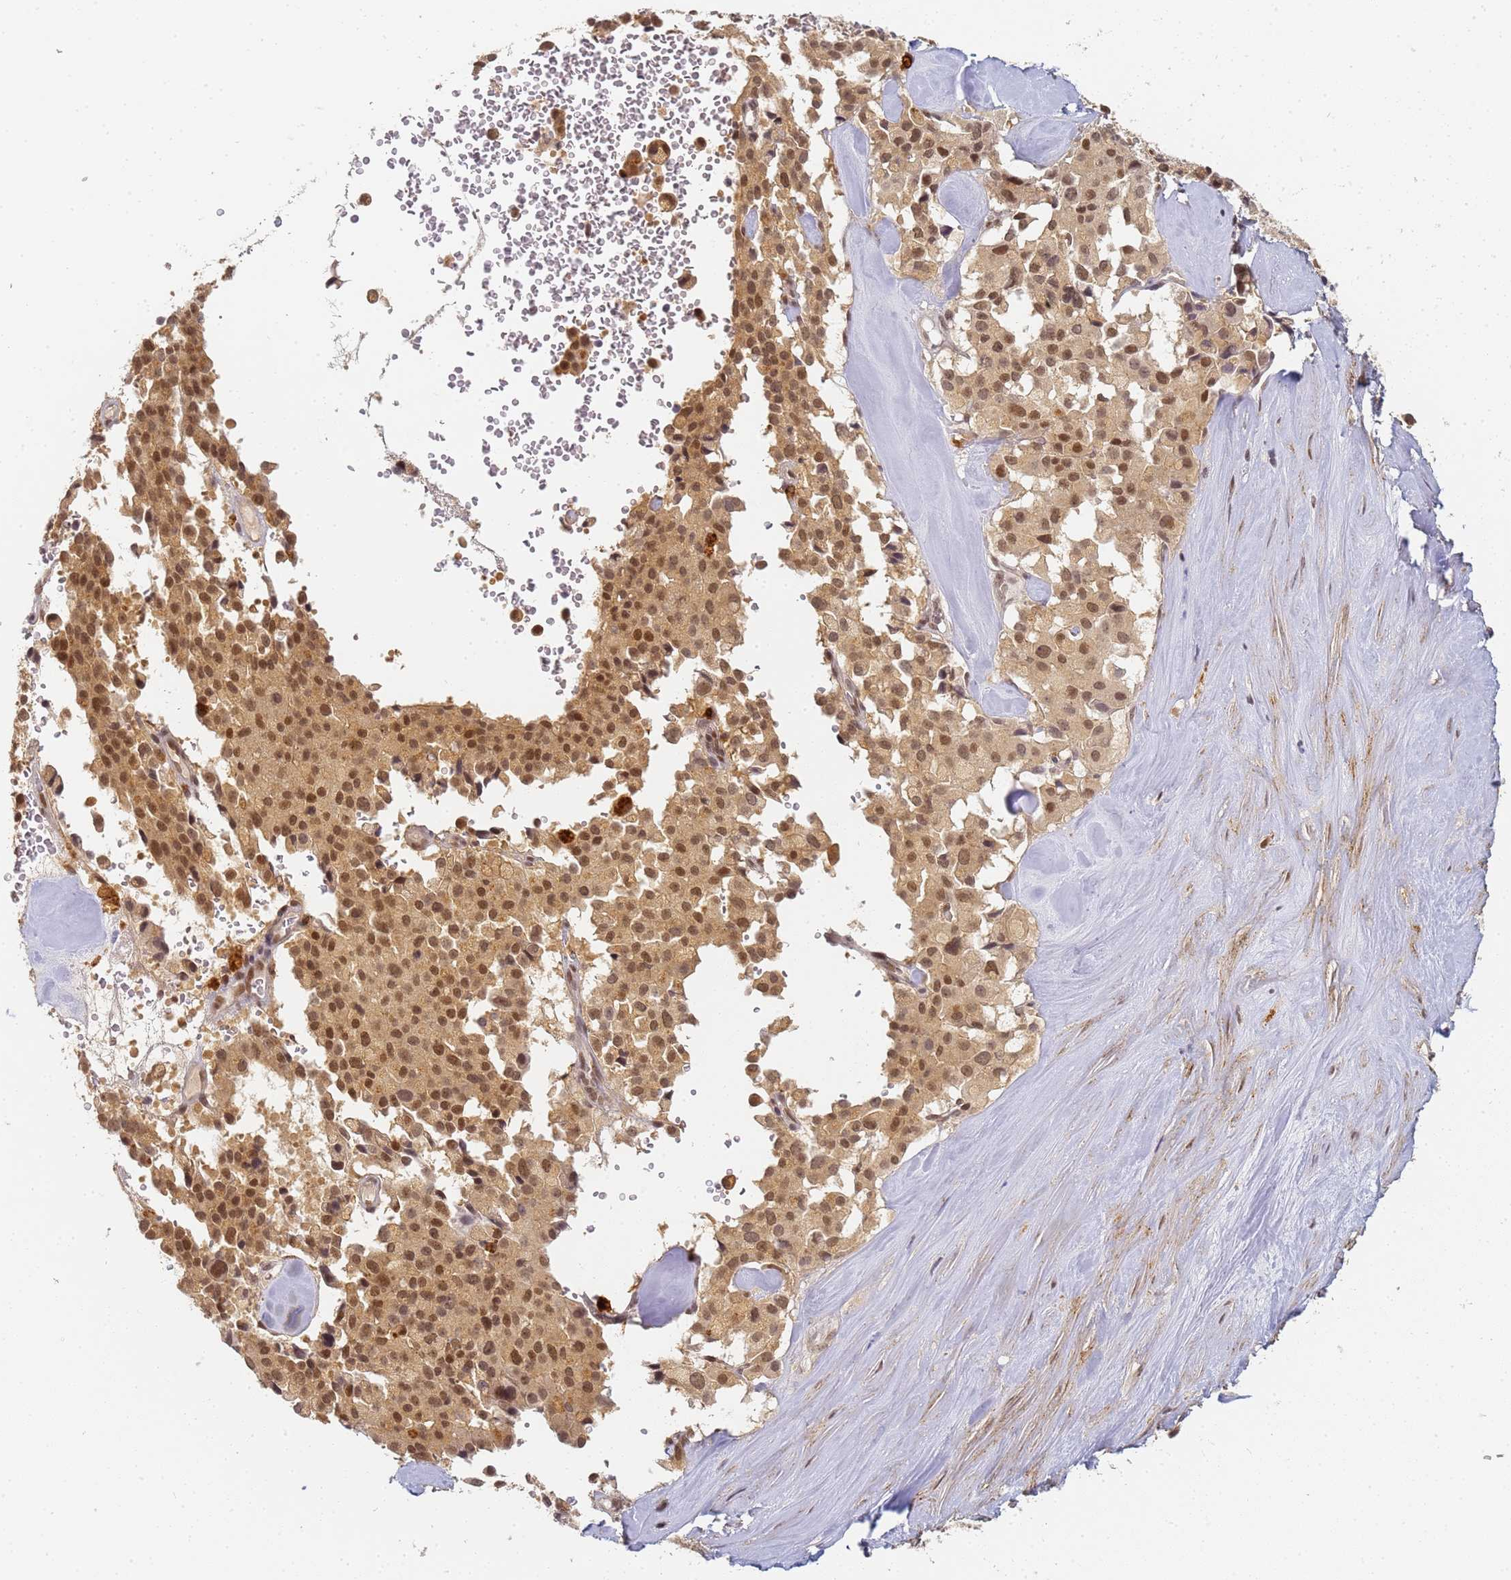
{"staining": {"intensity": "moderate", "quantity": ">75%", "location": "nuclear"}, "tissue": "pancreatic cancer", "cell_type": "Tumor cells", "image_type": "cancer", "snomed": [{"axis": "morphology", "description": "Adenocarcinoma, NOS"}, {"axis": "topography", "description": "Pancreas"}], "caption": "IHC (DAB) staining of pancreatic cancer exhibits moderate nuclear protein staining in approximately >75% of tumor cells. Nuclei are stained in blue.", "gene": "HMCES", "patient": {"sex": "male", "age": 65}}